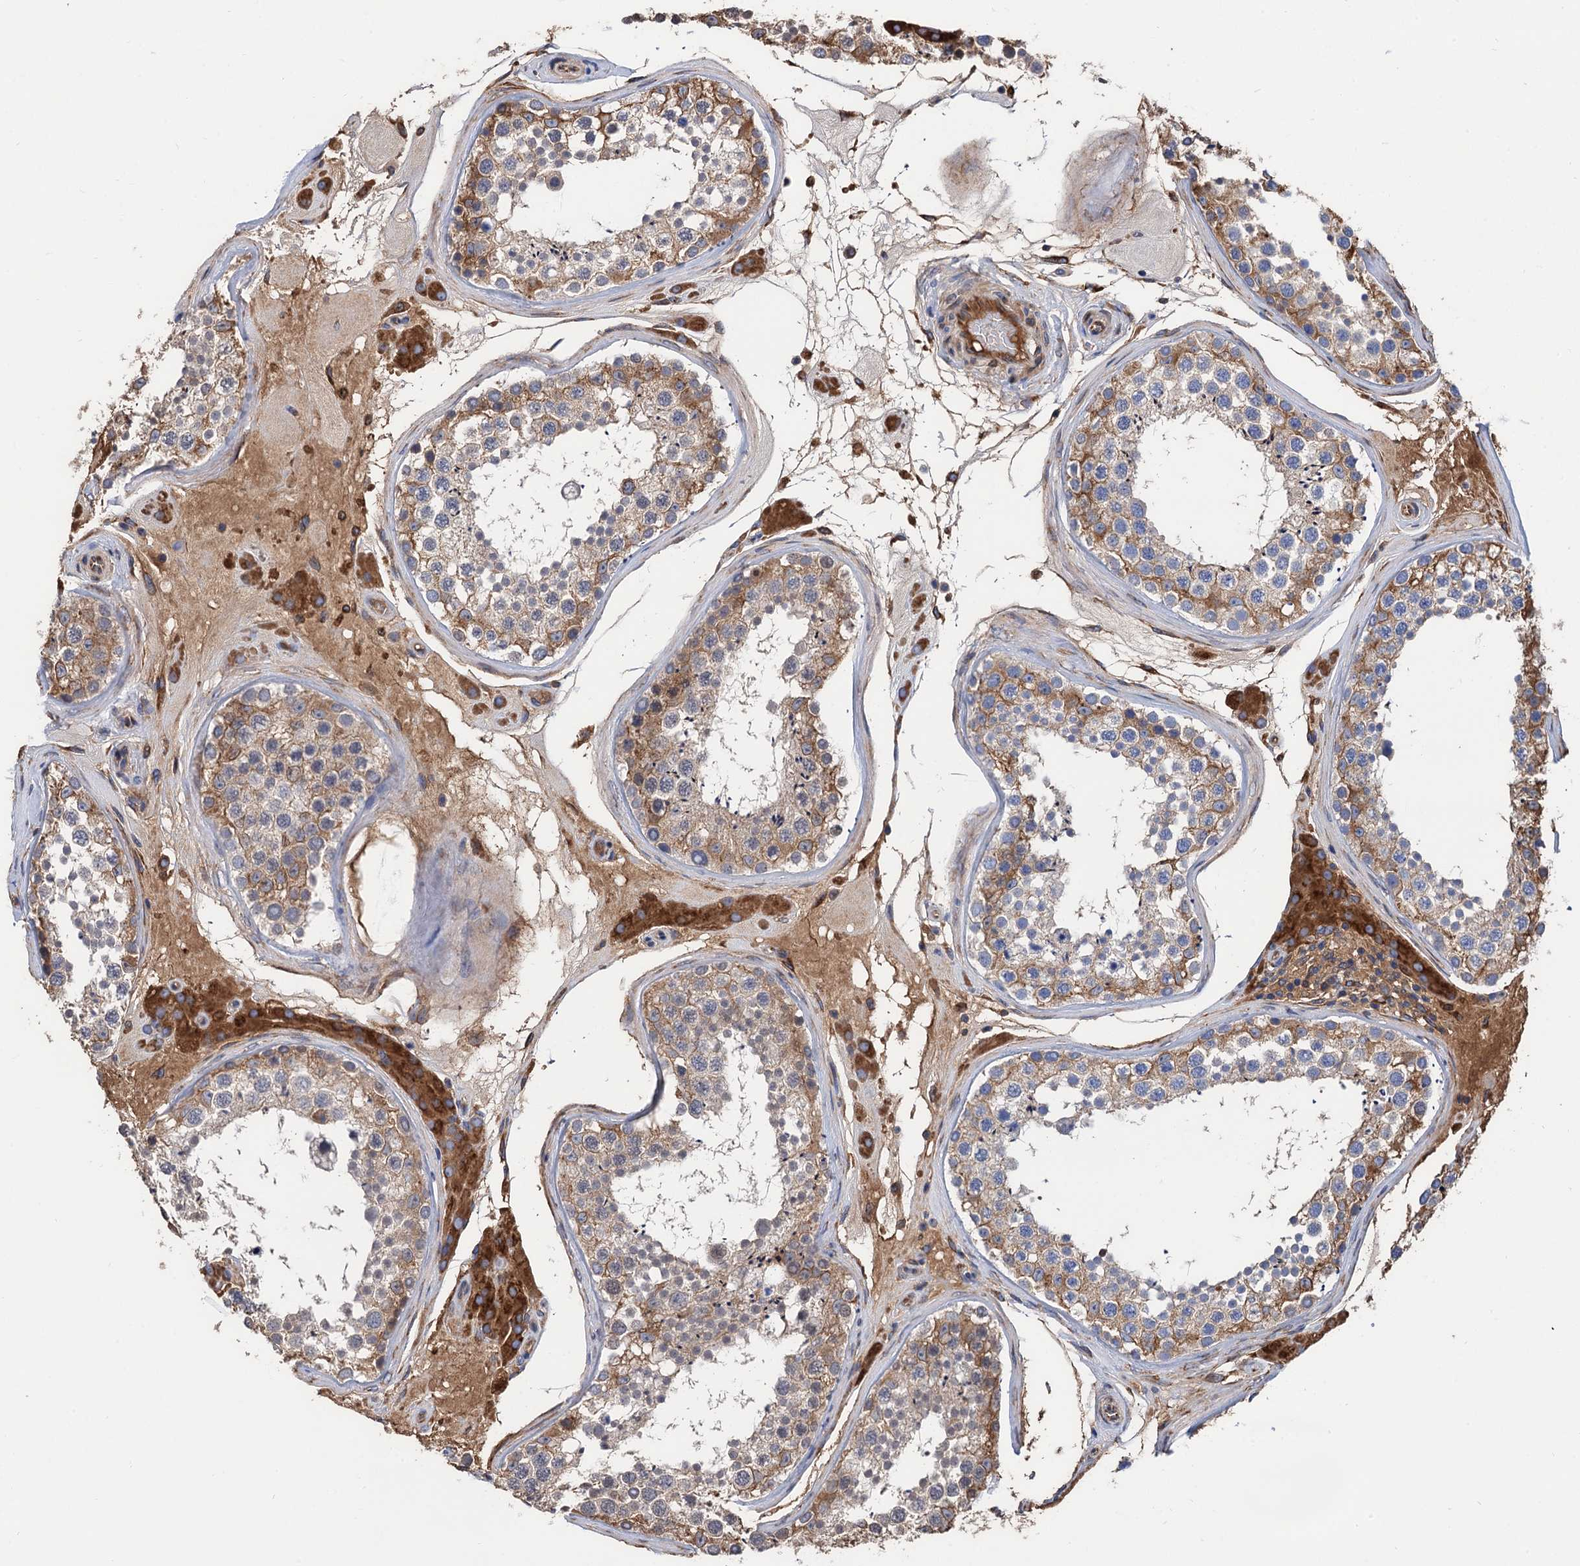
{"staining": {"intensity": "moderate", "quantity": ">75%", "location": "cytoplasmic/membranous"}, "tissue": "testis", "cell_type": "Cells in seminiferous ducts", "image_type": "normal", "snomed": [{"axis": "morphology", "description": "Normal tissue, NOS"}, {"axis": "topography", "description": "Testis"}], "caption": "Normal testis was stained to show a protein in brown. There is medium levels of moderate cytoplasmic/membranous staining in approximately >75% of cells in seminiferous ducts. (DAB = brown stain, brightfield microscopy at high magnification).", "gene": "CNNM1", "patient": {"sex": "male", "age": 46}}